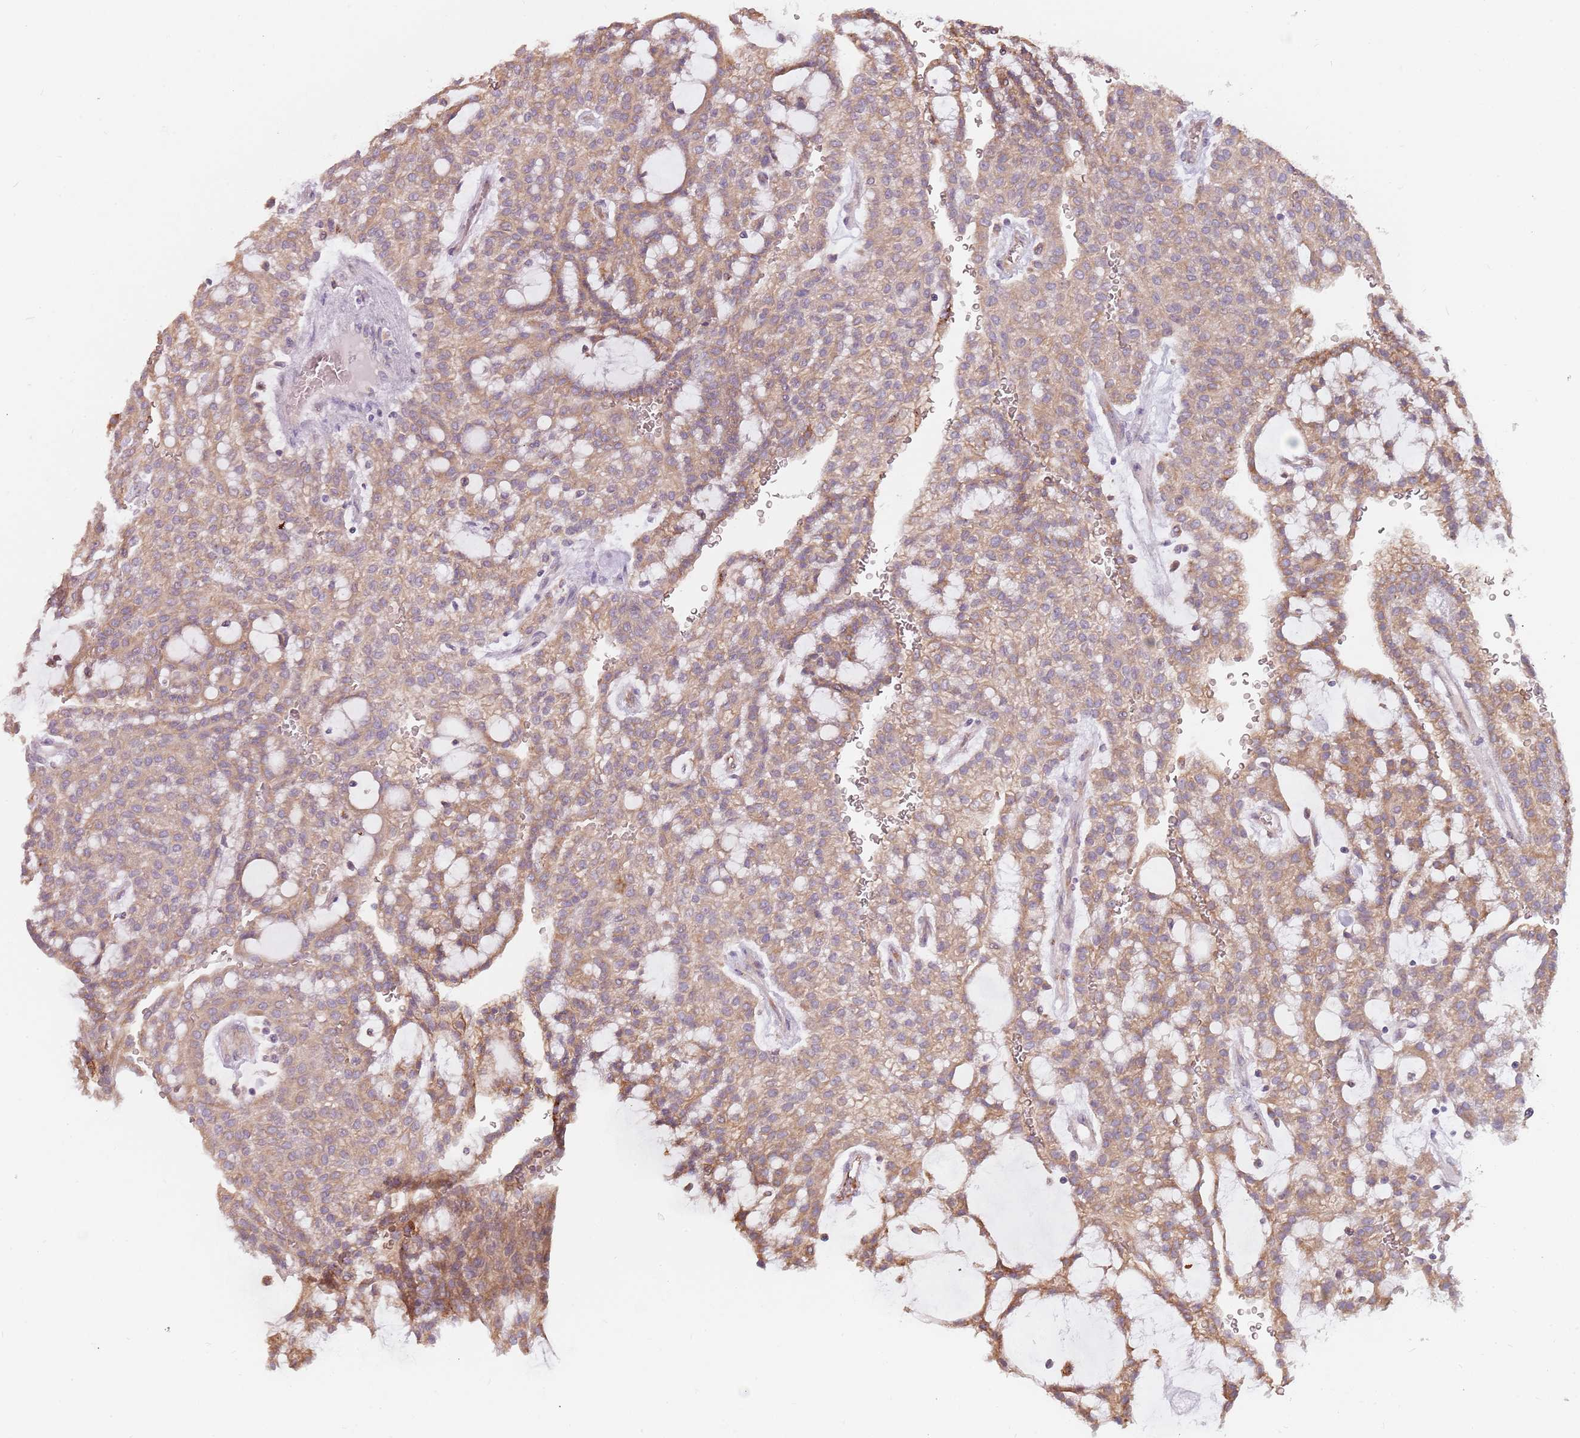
{"staining": {"intensity": "weak", "quantity": ">75%", "location": "cytoplasmic/membranous"}, "tissue": "renal cancer", "cell_type": "Tumor cells", "image_type": "cancer", "snomed": [{"axis": "morphology", "description": "Adenocarcinoma, NOS"}, {"axis": "topography", "description": "Kidney"}], "caption": "A brown stain highlights weak cytoplasmic/membranous positivity of a protein in renal adenocarcinoma tumor cells.", "gene": "RPS9", "patient": {"sex": "male", "age": 63}}